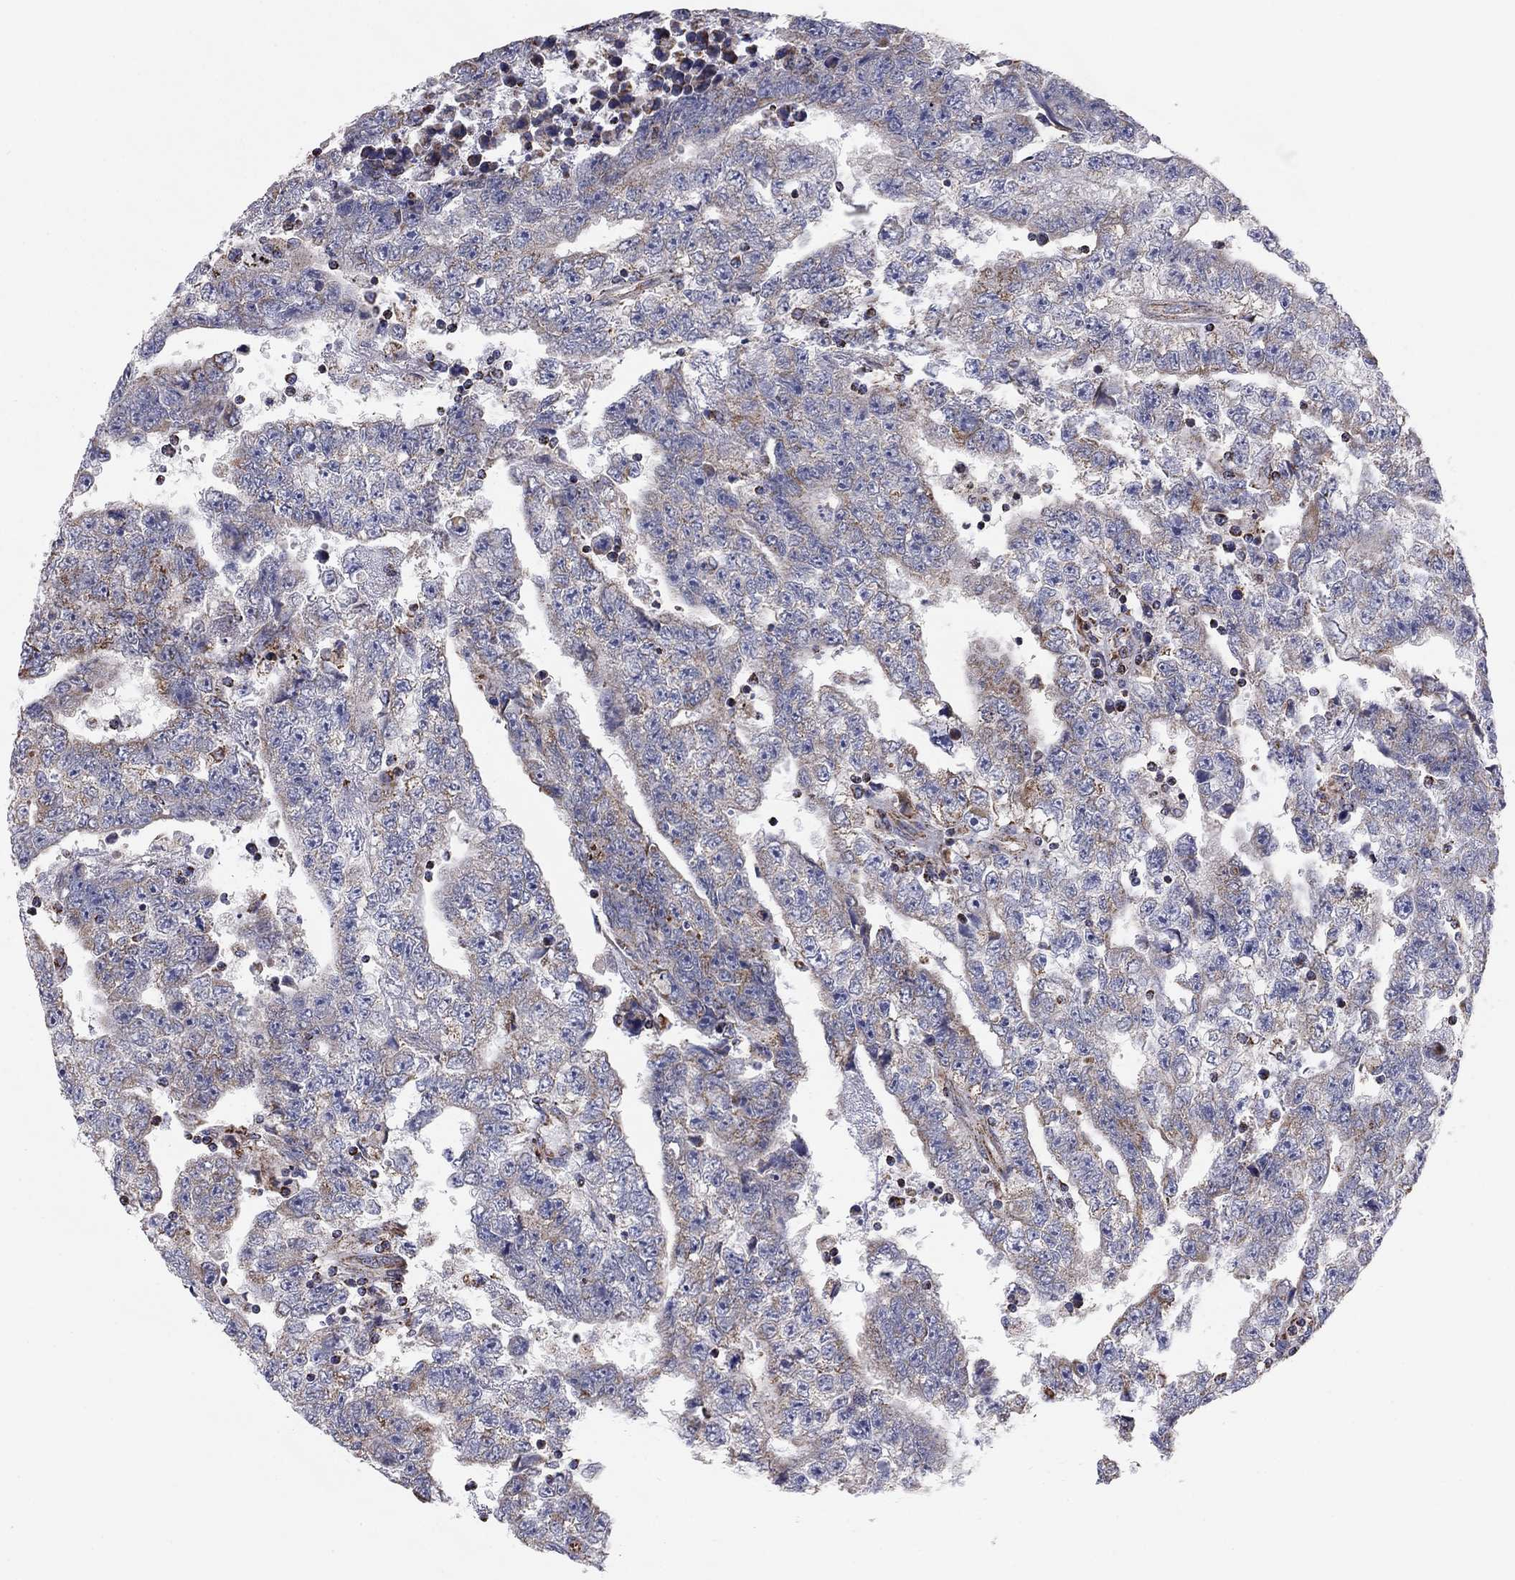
{"staining": {"intensity": "weak", "quantity": "25%-75%", "location": "cytoplasmic/membranous"}, "tissue": "testis cancer", "cell_type": "Tumor cells", "image_type": "cancer", "snomed": [{"axis": "morphology", "description": "Carcinoma, Embryonal, NOS"}, {"axis": "topography", "description": "Testis"}], "caption": "IHC of testis embryonal carcinoma demonstrates low levels of weak cytoplasmic/membranous expression in approximately 25%-75% of tumor cells. (DAB (3,3'-diaminobenzidine) IHC, brown staining for protein, blue staining for nuclei).", "gene": "NDUFV1", "patient": {"sex": "male", "age": 25}}